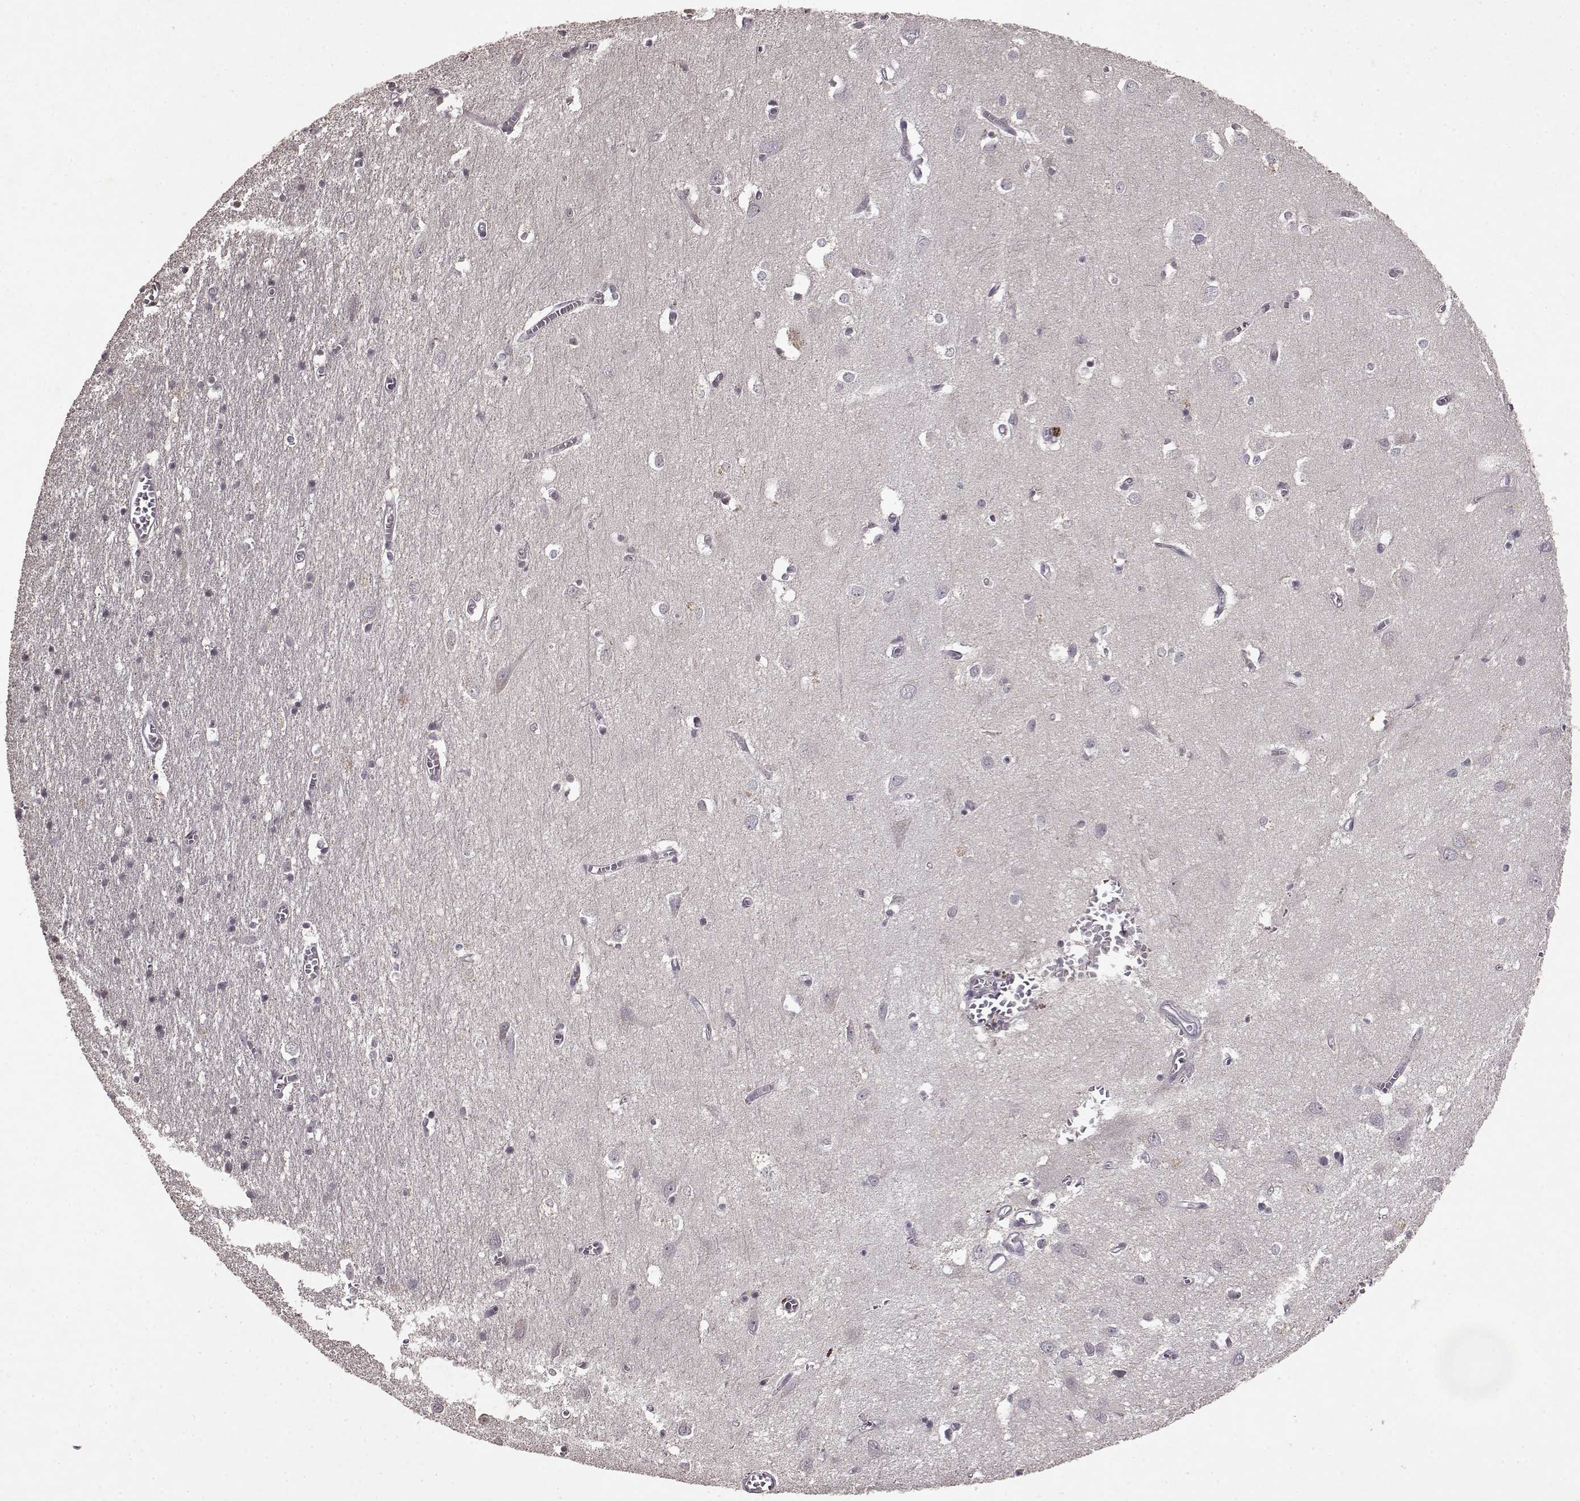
{"staining": {"intensity": "negative", "quantity": "none", "location": "none"}, "tissue": "cerebral cortex", "cell_type": "Endothelial cells", "image_type": "normal", "snomed": [{"axis": "morphology", "description": "Normal tissue, NOS"}, {"axis": "topography", "description": "Cerebral cortex"}], "caption": "Immunohistochemistry of unremarkable cerebral cortex displays no expression in endothelial cells.", "gene": "LHB", "patient": {"sex": "male", "age": 70}}